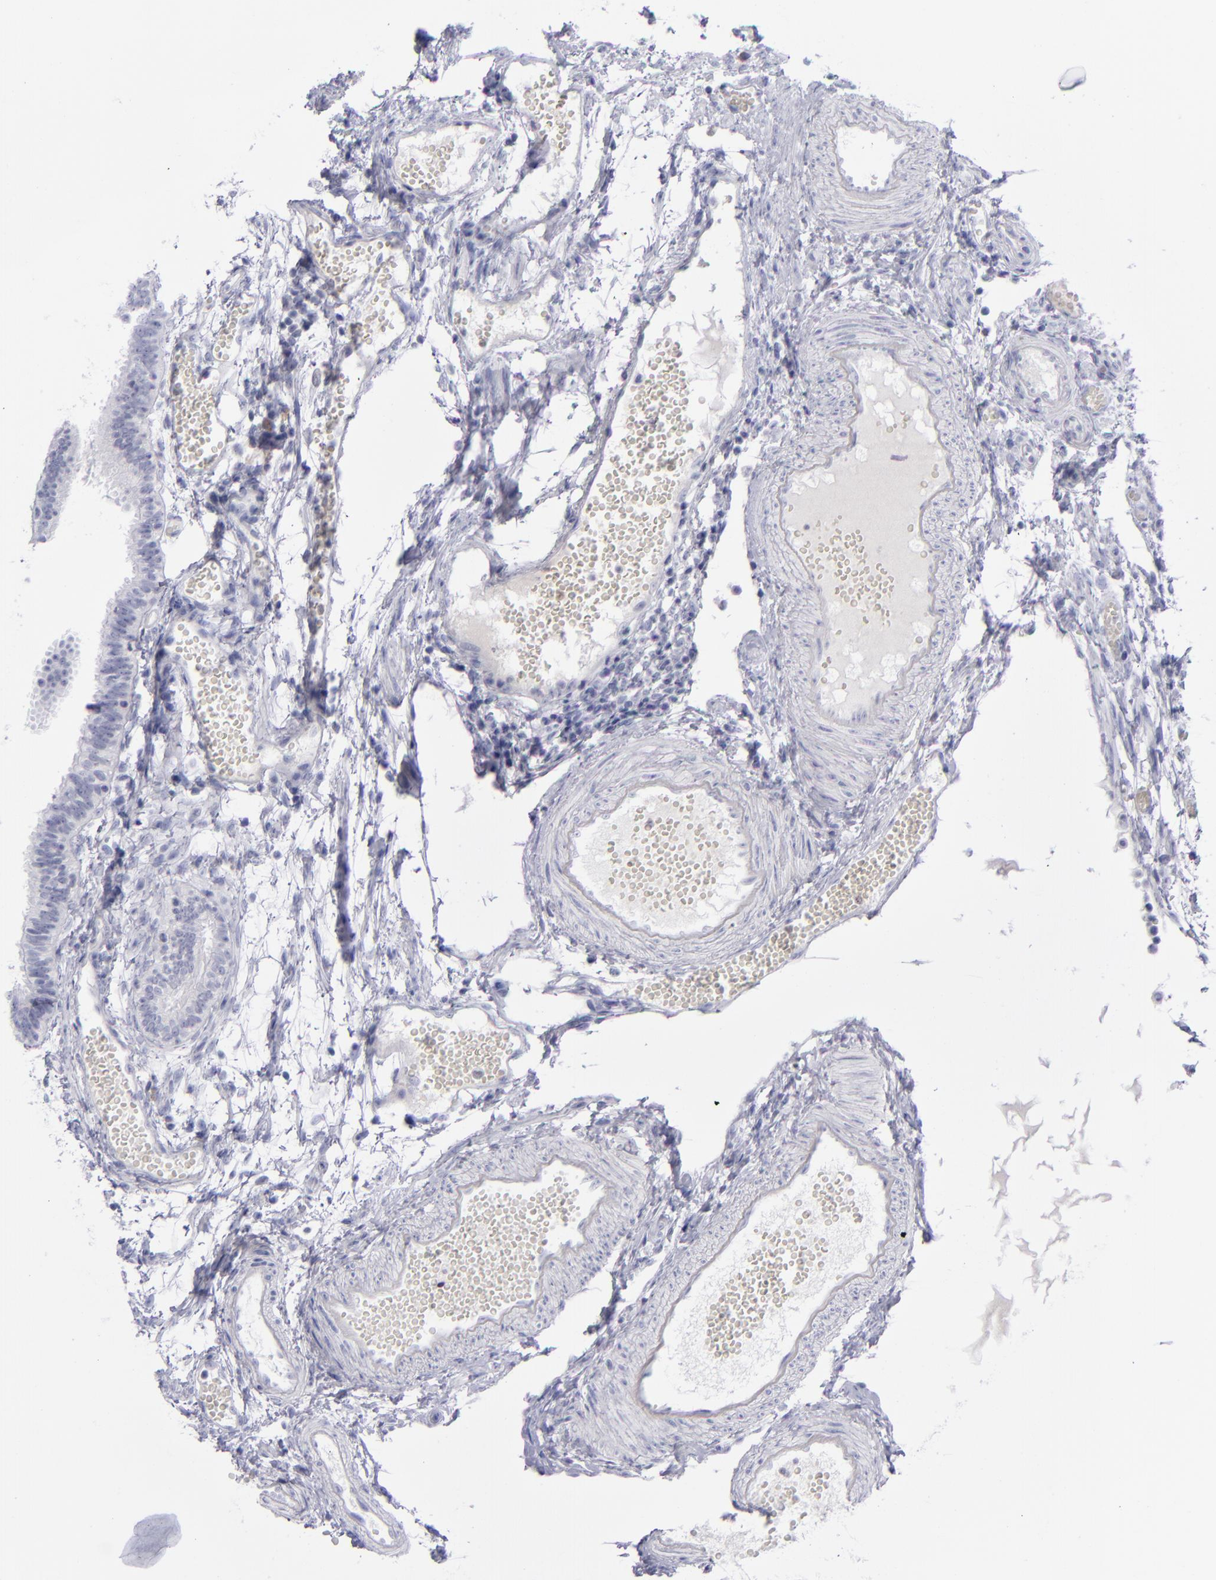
{"staining": {"intensity": "negative", "quantity": "none", "location": "none"}, "tissue": "fallopian tube", "cell_type": "Glandular cells", "image_type": "normal", "snomed": [{"axis": "morphology", "description": "Normal tissue, NOS"}, {"axis": "topography", "description": "Fallopian tube"}], "caption": "This is an immunohistochemistry image of normal human fallopian tube. There is no expression in glandular cells.", "gene": "AURKA", "patient": {"sex": "female", "age": 29}}